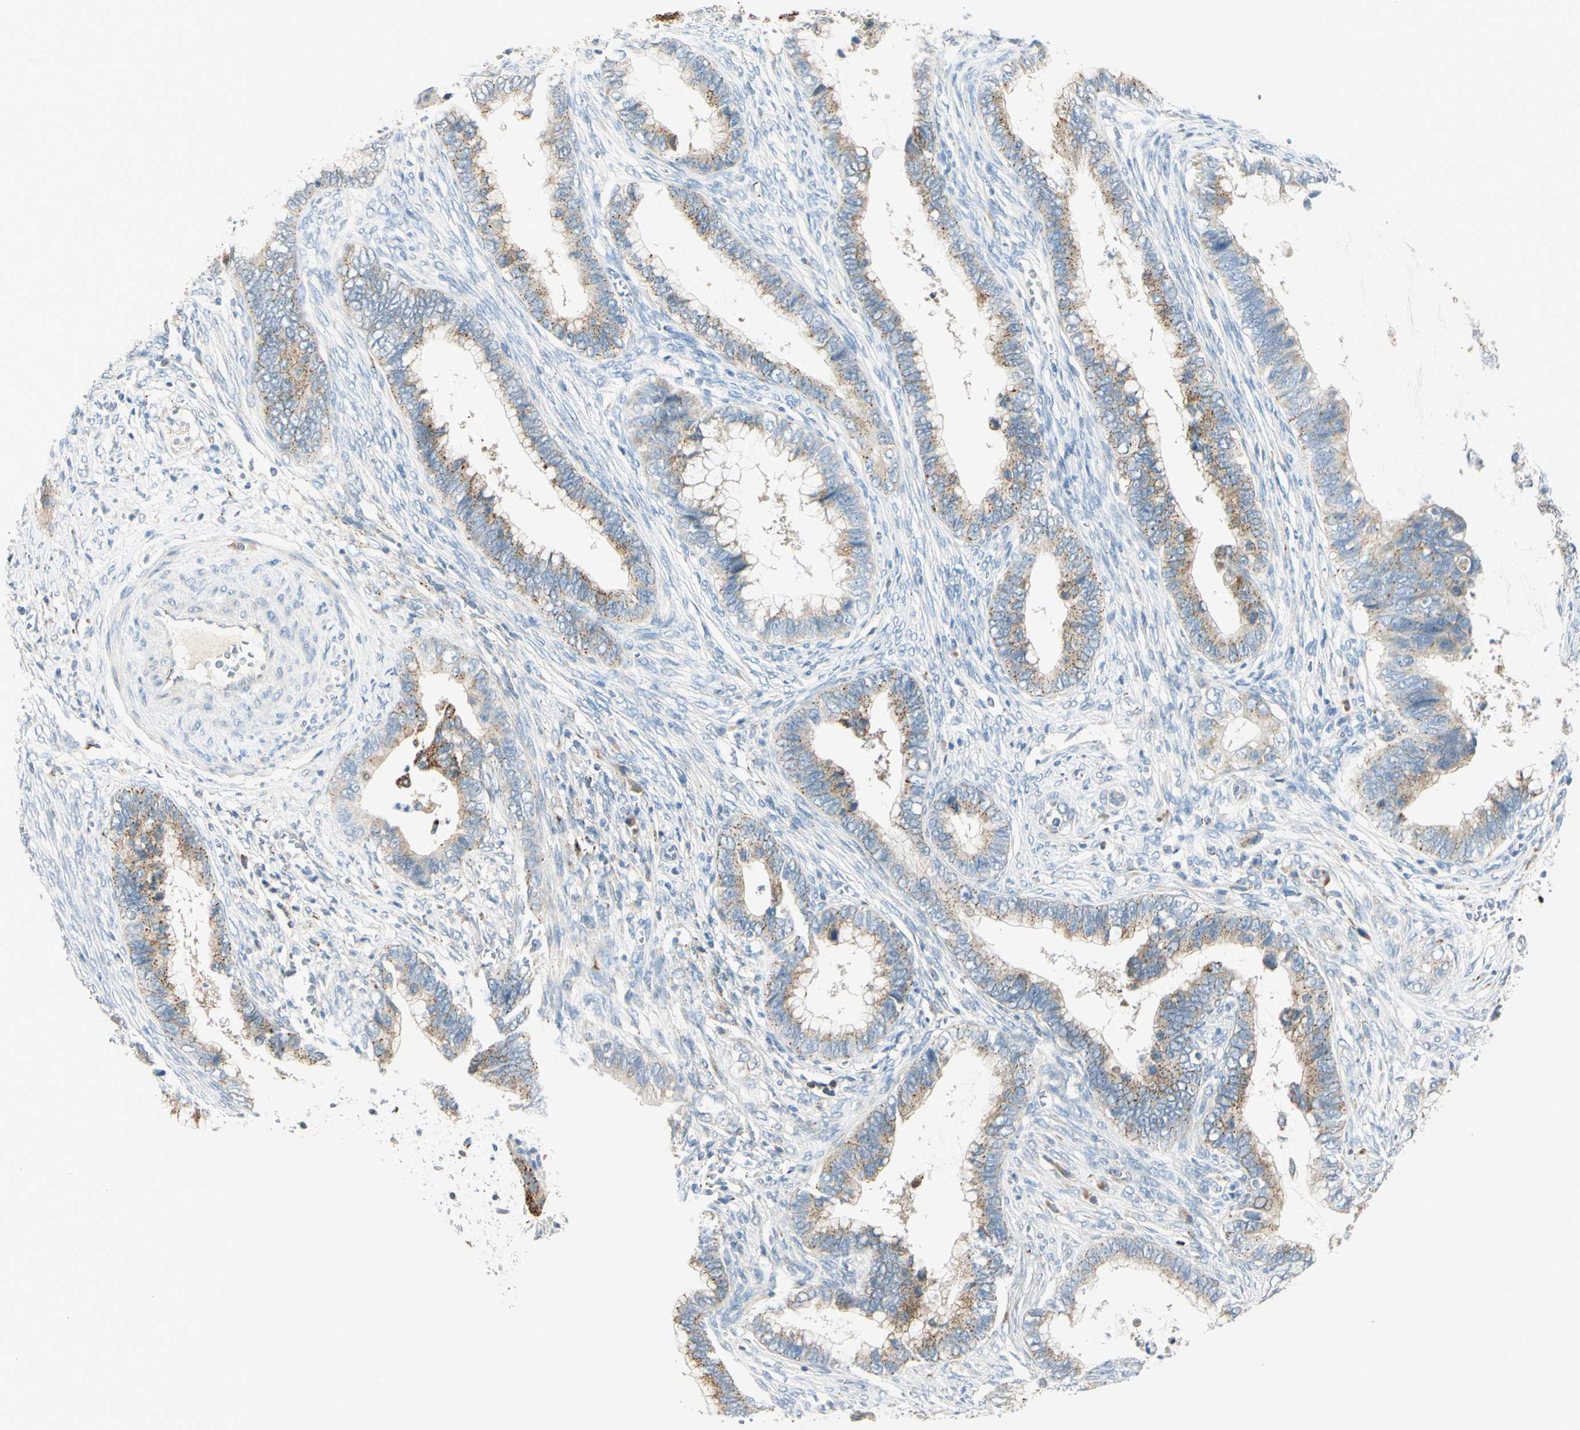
{"staining": {"intensity": "moderate", "quantity": "25%-75%", "location": "cytoplasmic/membranous"}, "tissue": "cervical cancer", "cell_type": "Tumor cells", "image_type": "cancer", "snomed": [{"axis": "morphology", "description": "Adenocarcinoma, NOS"}, {"axis": "topography", "description": "Cervix"}], "caption": "Immunohistochemistry (IHC) histopathology image of neoplastic tissue: human cervical adenocarcinoma stained using immunohistochemistry (IHC) displays medium levels of moderate protein expression localized specifically in the cytoplasmic/membranous of tumor cells, appearing as a cytoplasmic/membranous brown color.", "gene": "GALNT5", "patient": {"sex": "female", "age": 44}}